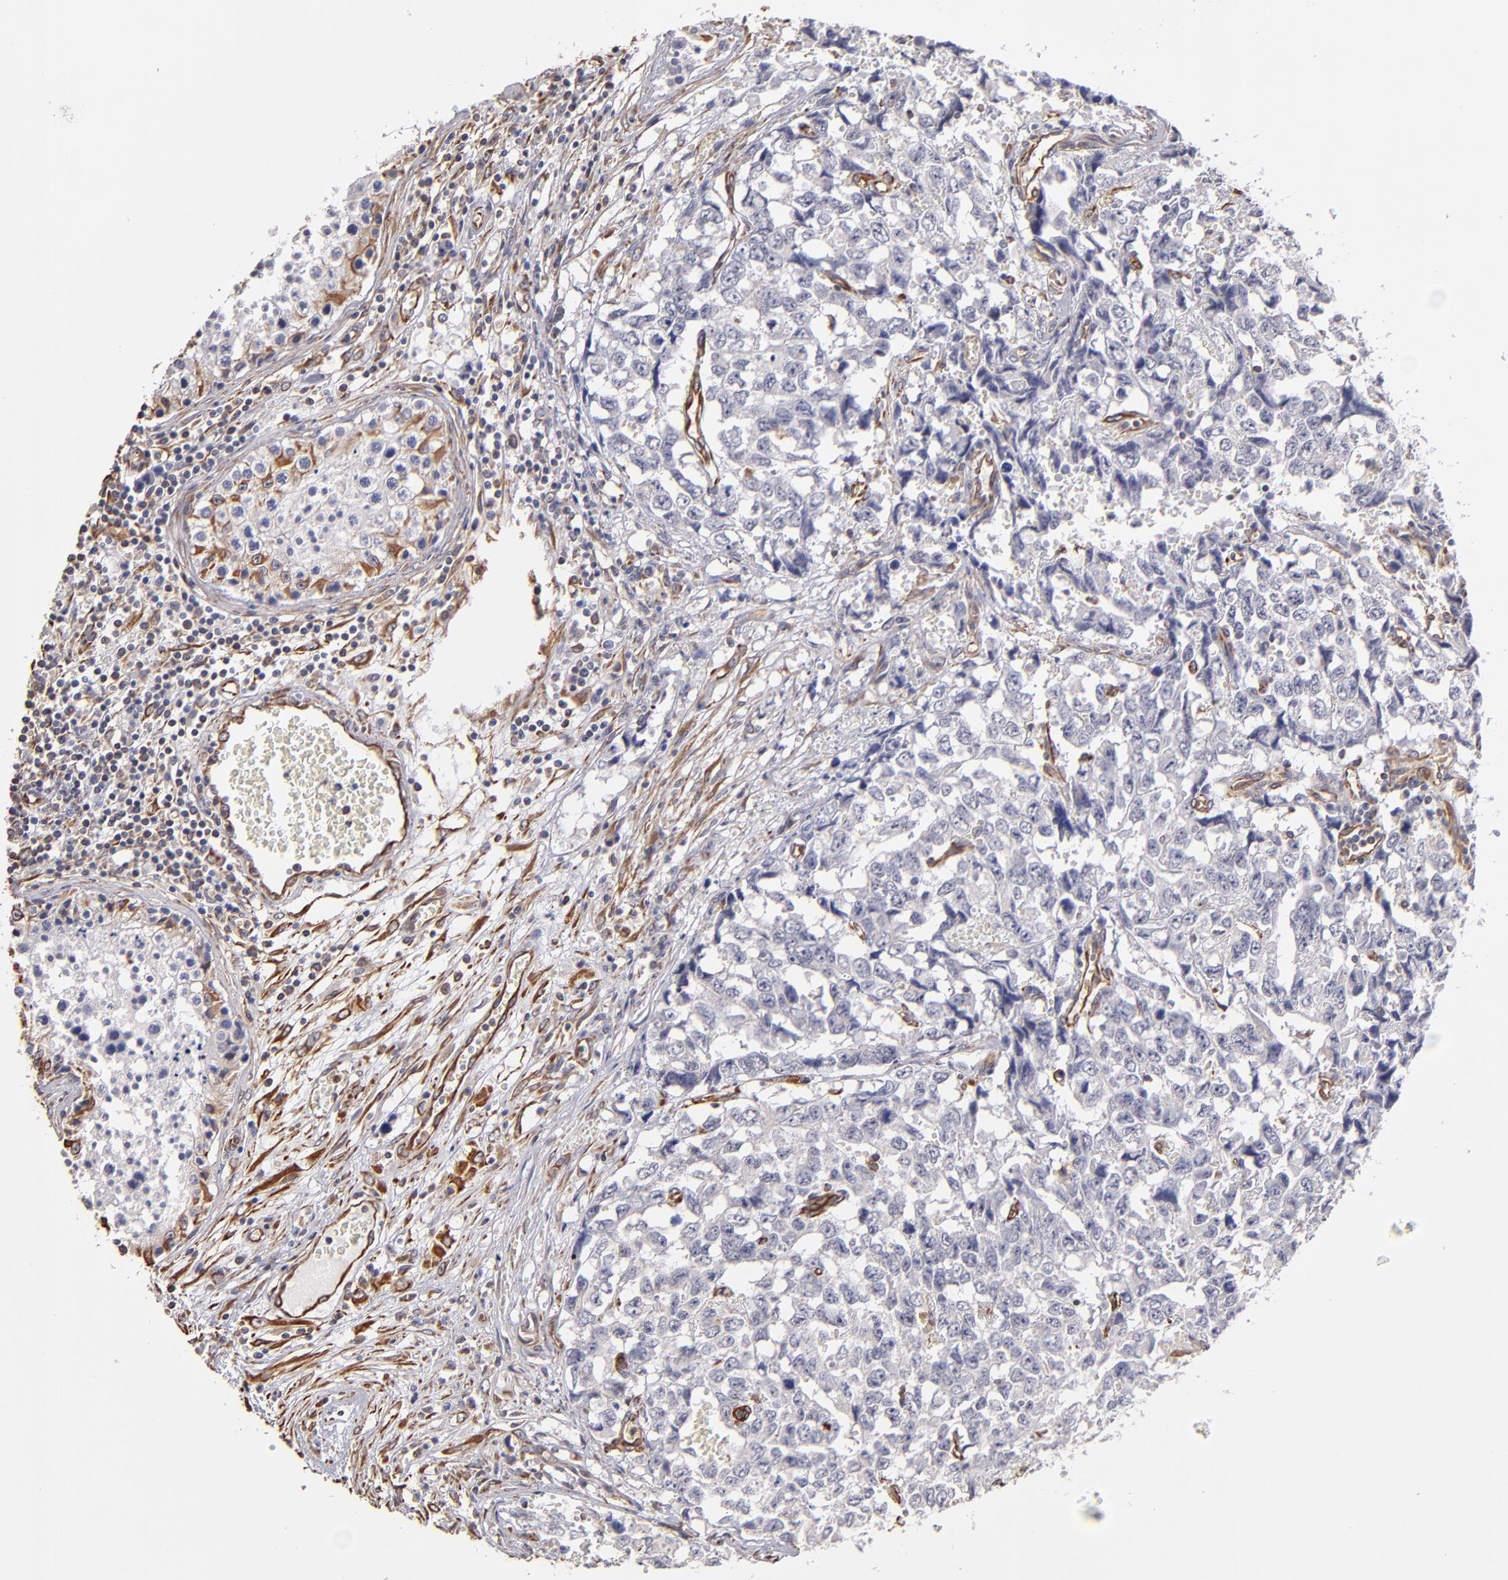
{"staining": {"intensity": "negative", "quantity": "none", "location": "none"}, "tissue": "testis cancer", "cell_type": "Tumor cells", "image_type": "cancer", "snomed": [{"axis": "morphology", "description": "Carcinoma, Embryonal, NOS"}, {"axis": "topography", "description": "Testis"}], "caption": "This is an immunohistochemistry photomicrograph of embryonal carcinoma (testis). There is no staining in tumor cells.", "gene": "ABCC1", "patient": {"sex": "male", "age": 31}}